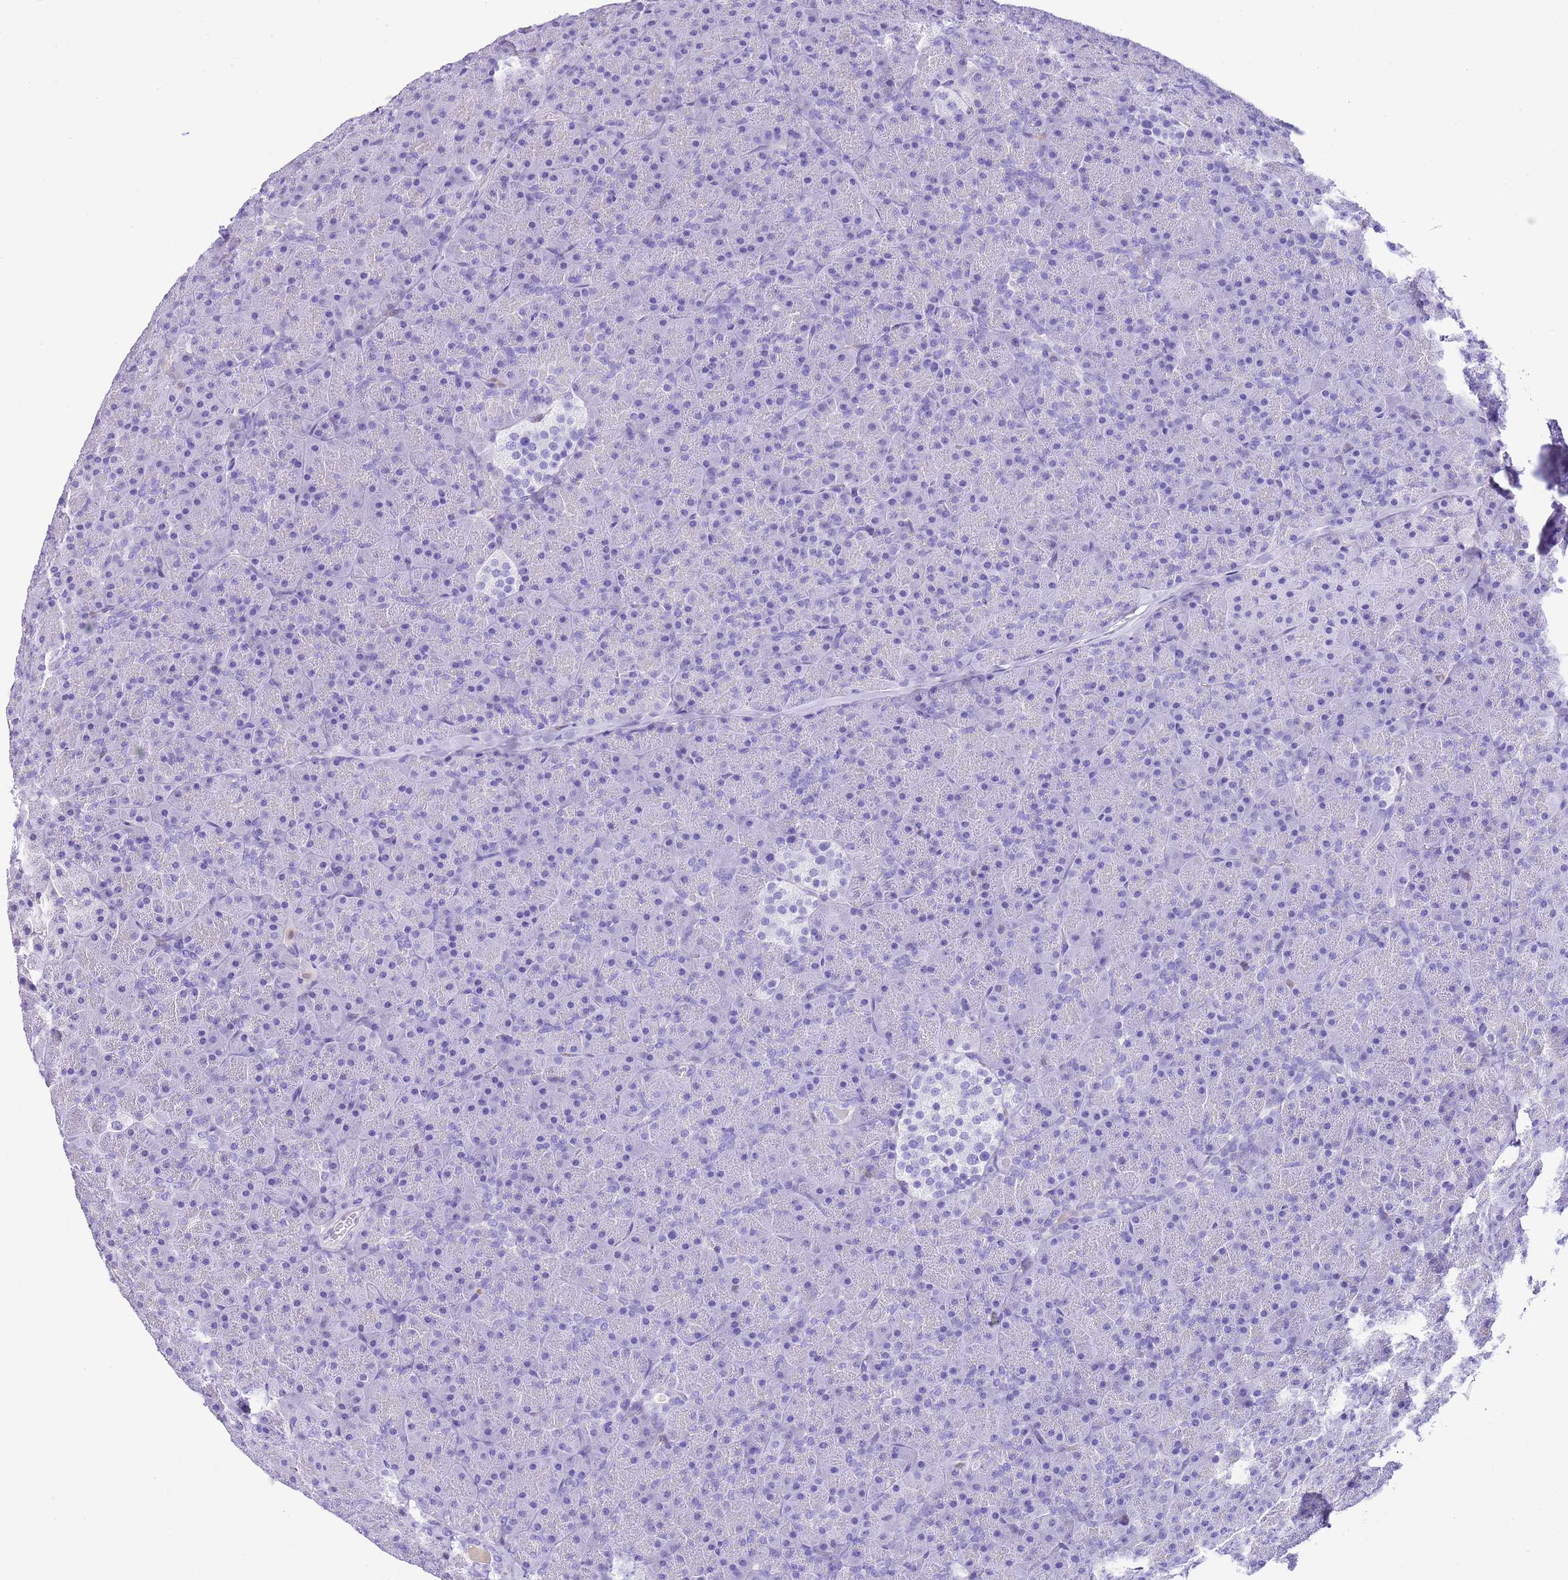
{"staining": {"intensity": "negative", "quantity": "none", "location": "none"}, "tissue": "pancreas", "cell_type": "Exocrine glandular cells", "image_type": "normal", "snomed": [{"axis": "morphology", "description": "Normal tissue, NOS"}, {"axis": "topography", "description": "Pancreas"}], "caption": "A high-resolution histopathology image shows immunohistochemistry staining of benign pancreas, which demonstrates no significant positivity in exocrine glandular cells. (Stains: DAB IHC with hematoxylin counter stain, Microscopy: brightfield microscopy at high magnification).", "gene": "CNN2", "patient": {"sex": "male", "age": 36}}